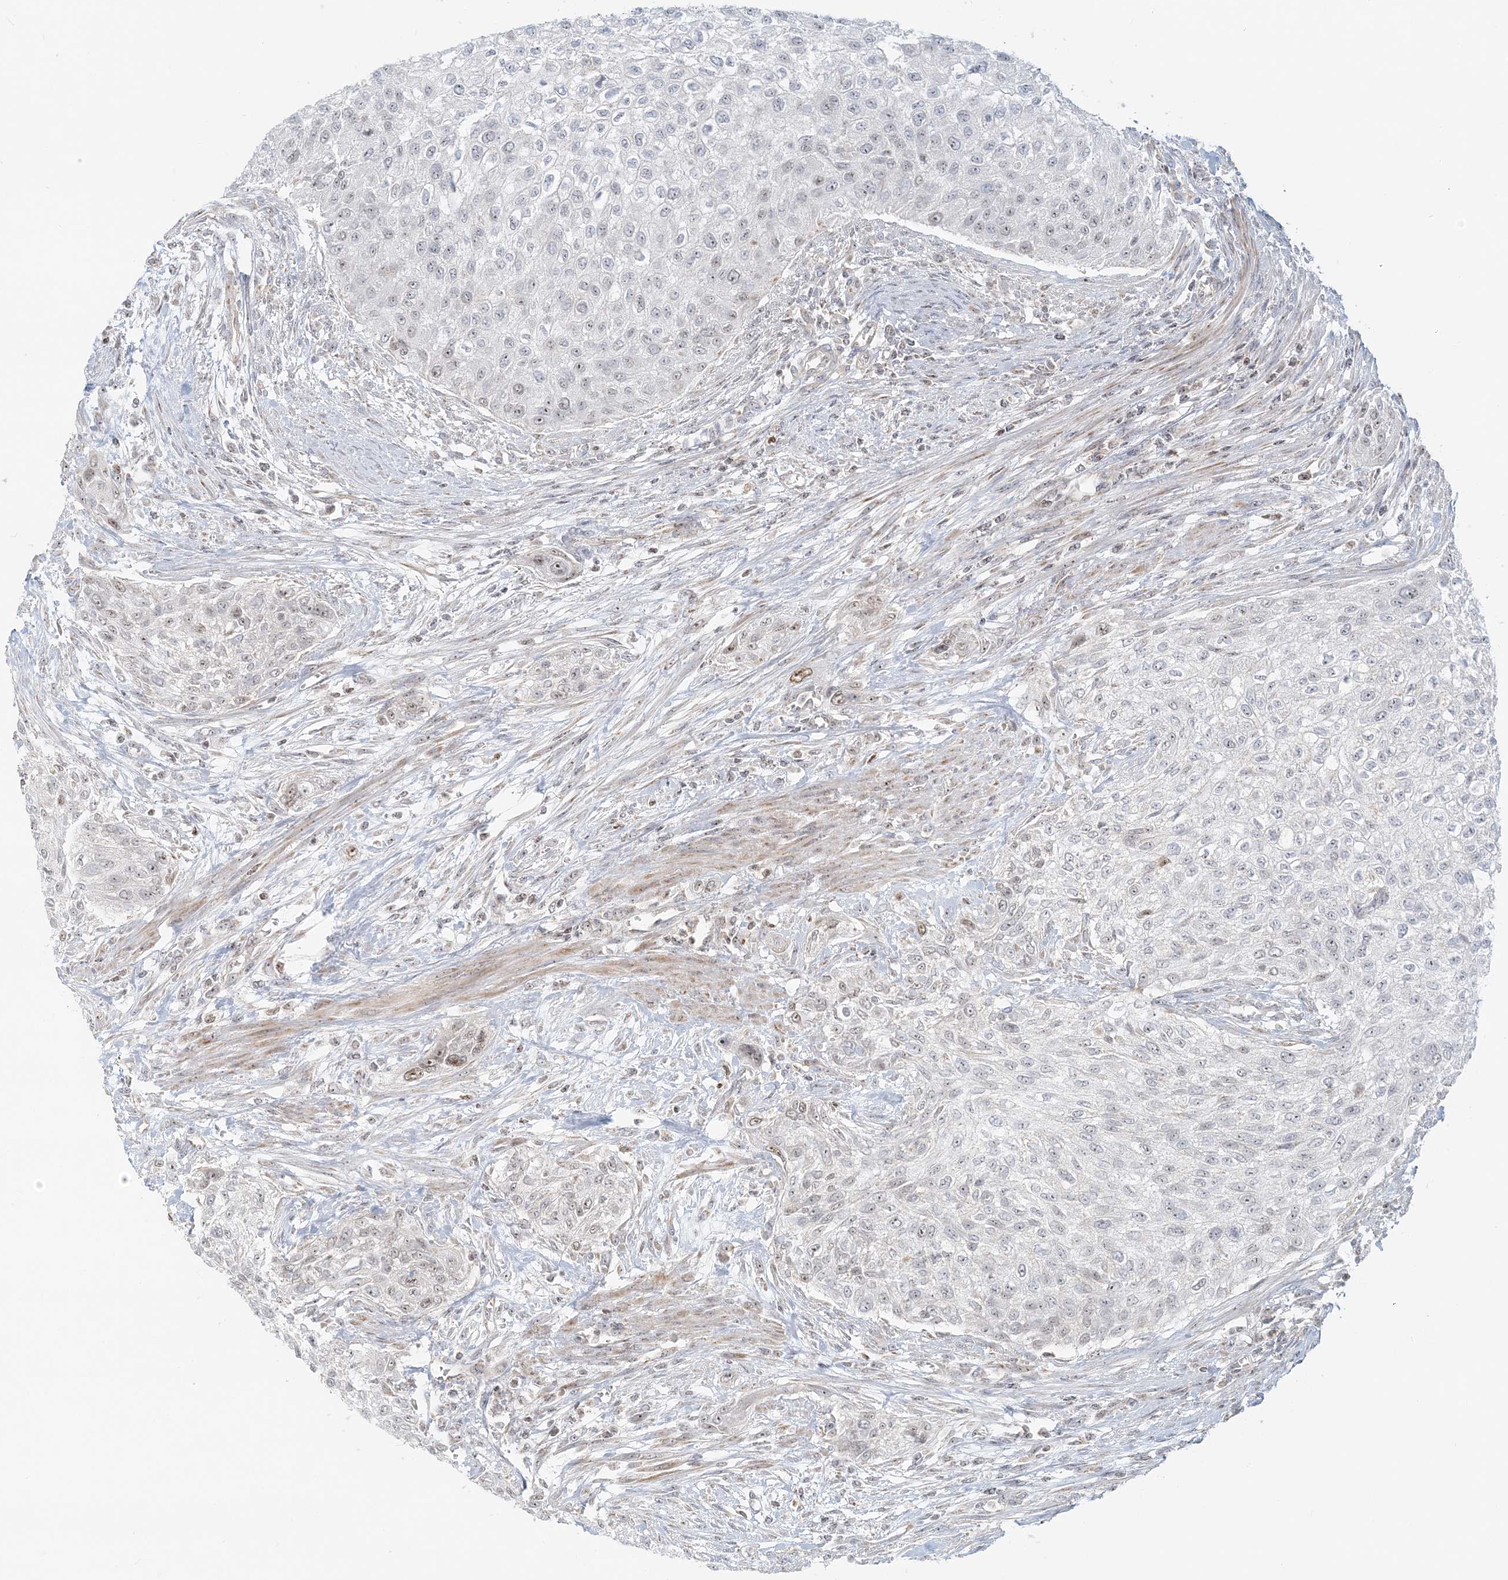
{"staining": {"intensity": "negative", "quantity": "none", "location": "none"}, "tissue": "urothelial cancer", "cell_type": "Tumor cells", "image_type": "cancer", "snomed": [{"axis": "morphology", "description": "Urothelial carcinoma, High grade"}, {"axis": "topography", "description": "Urinary bladder"}], "caption": "Immunohistochemistry image of neoplastic tissue: urothelial carcinoma (high-grade) stained with DAB (3,3'-diaminobenzidine) demonstrates no significant protein positivity in tumor cells. (DAB (3,3'-diaminobenzidine) immunohistochemistry, high magnification).", "gene": "UBE2F", "patient": {"sex": "male", "age": 35}}